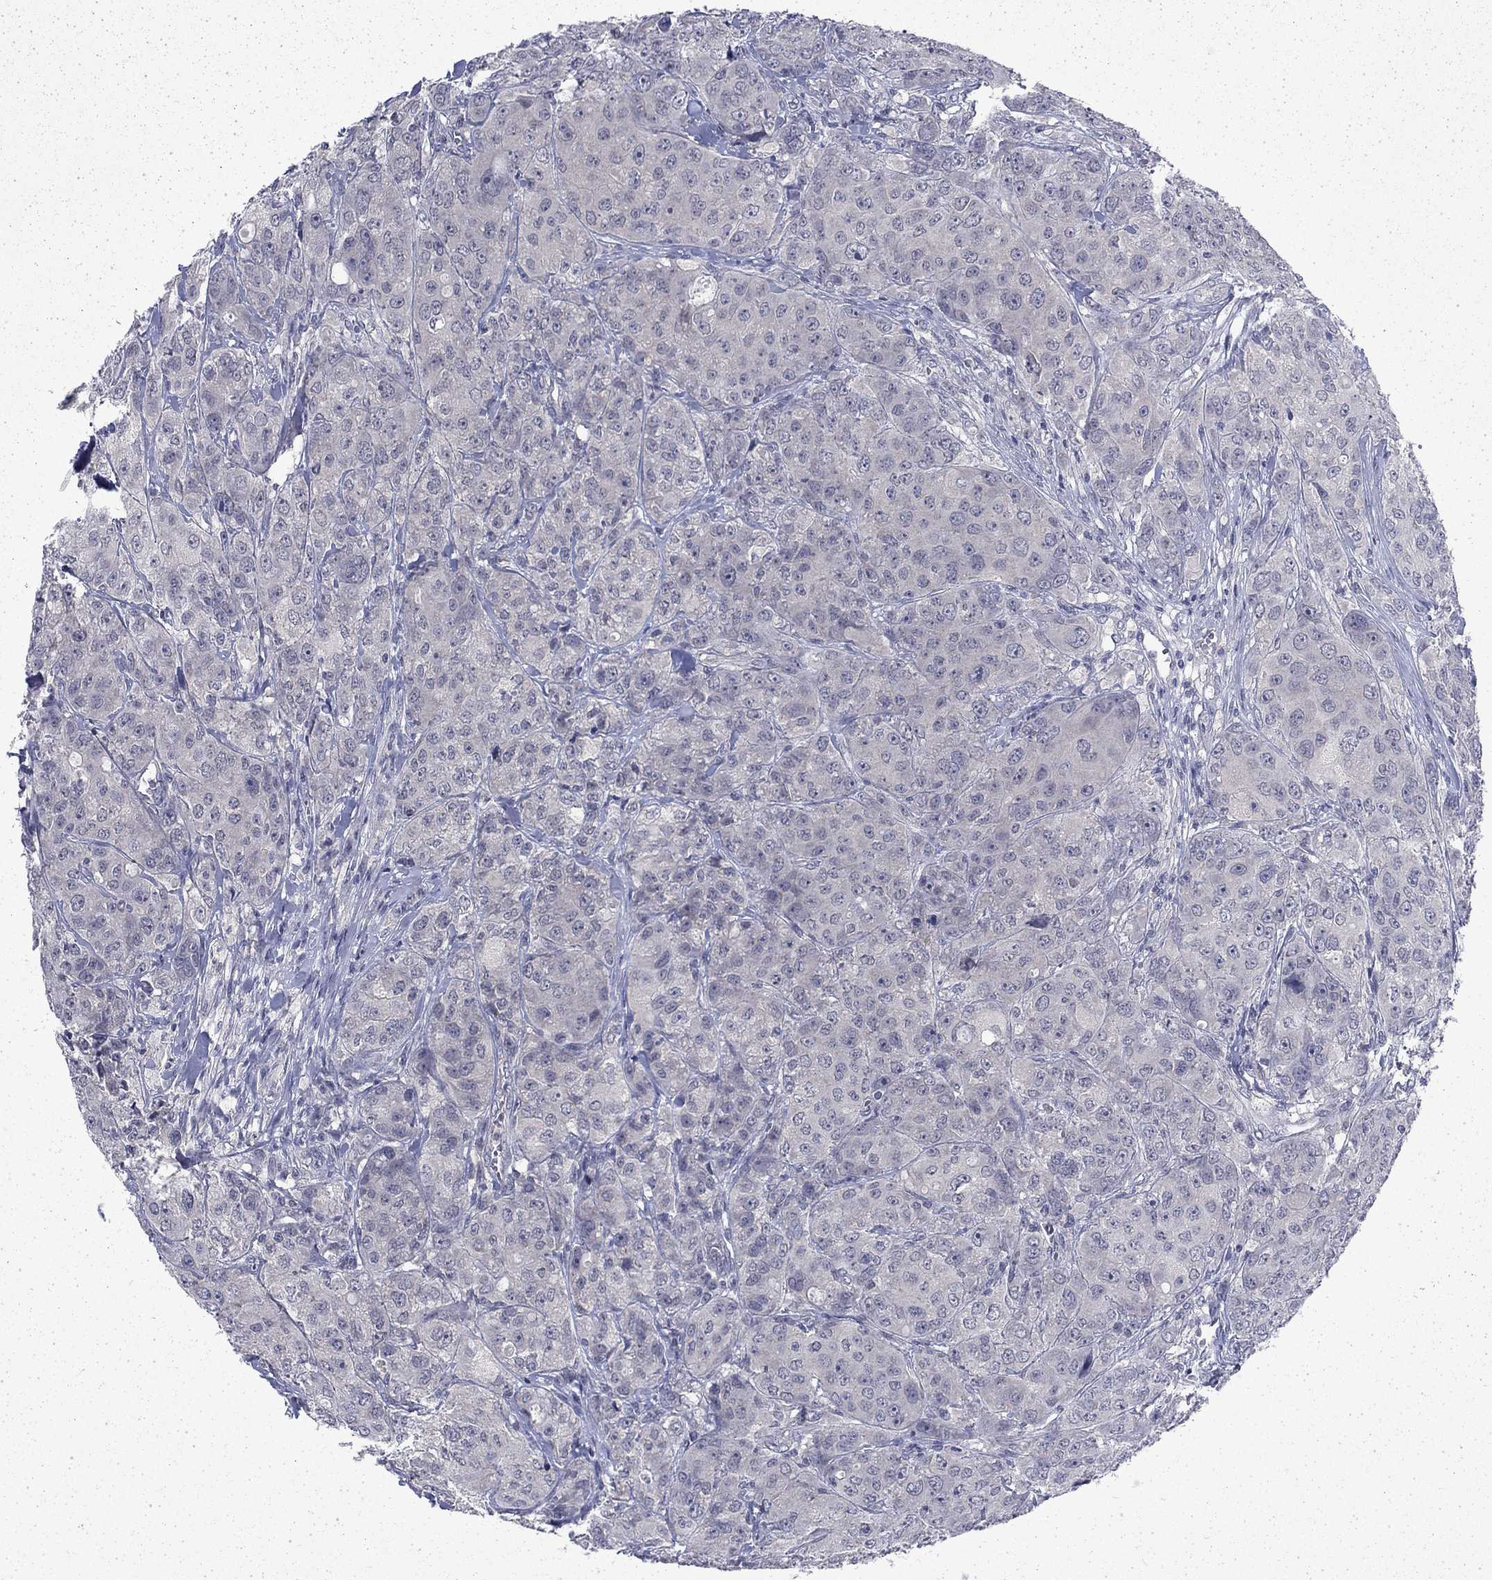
{"staining": {"intensity": "negative", "quantity": "none", "location": "none"}, "tissue": "breast cancer", "cell_type": "Tumor cells", "image_type": "cancer", "snomed": [{"axis": "morphology", "description": "Duct carcinoma"}, {"axis": "topography", "description": "Breast"}], "caption": "Invasive ductal carcinoma (breast) stained for a protein using IHC displays no positivity tumor cells.", "gene": "CHAT", "patient": {"sex": "female", "age": 43}}